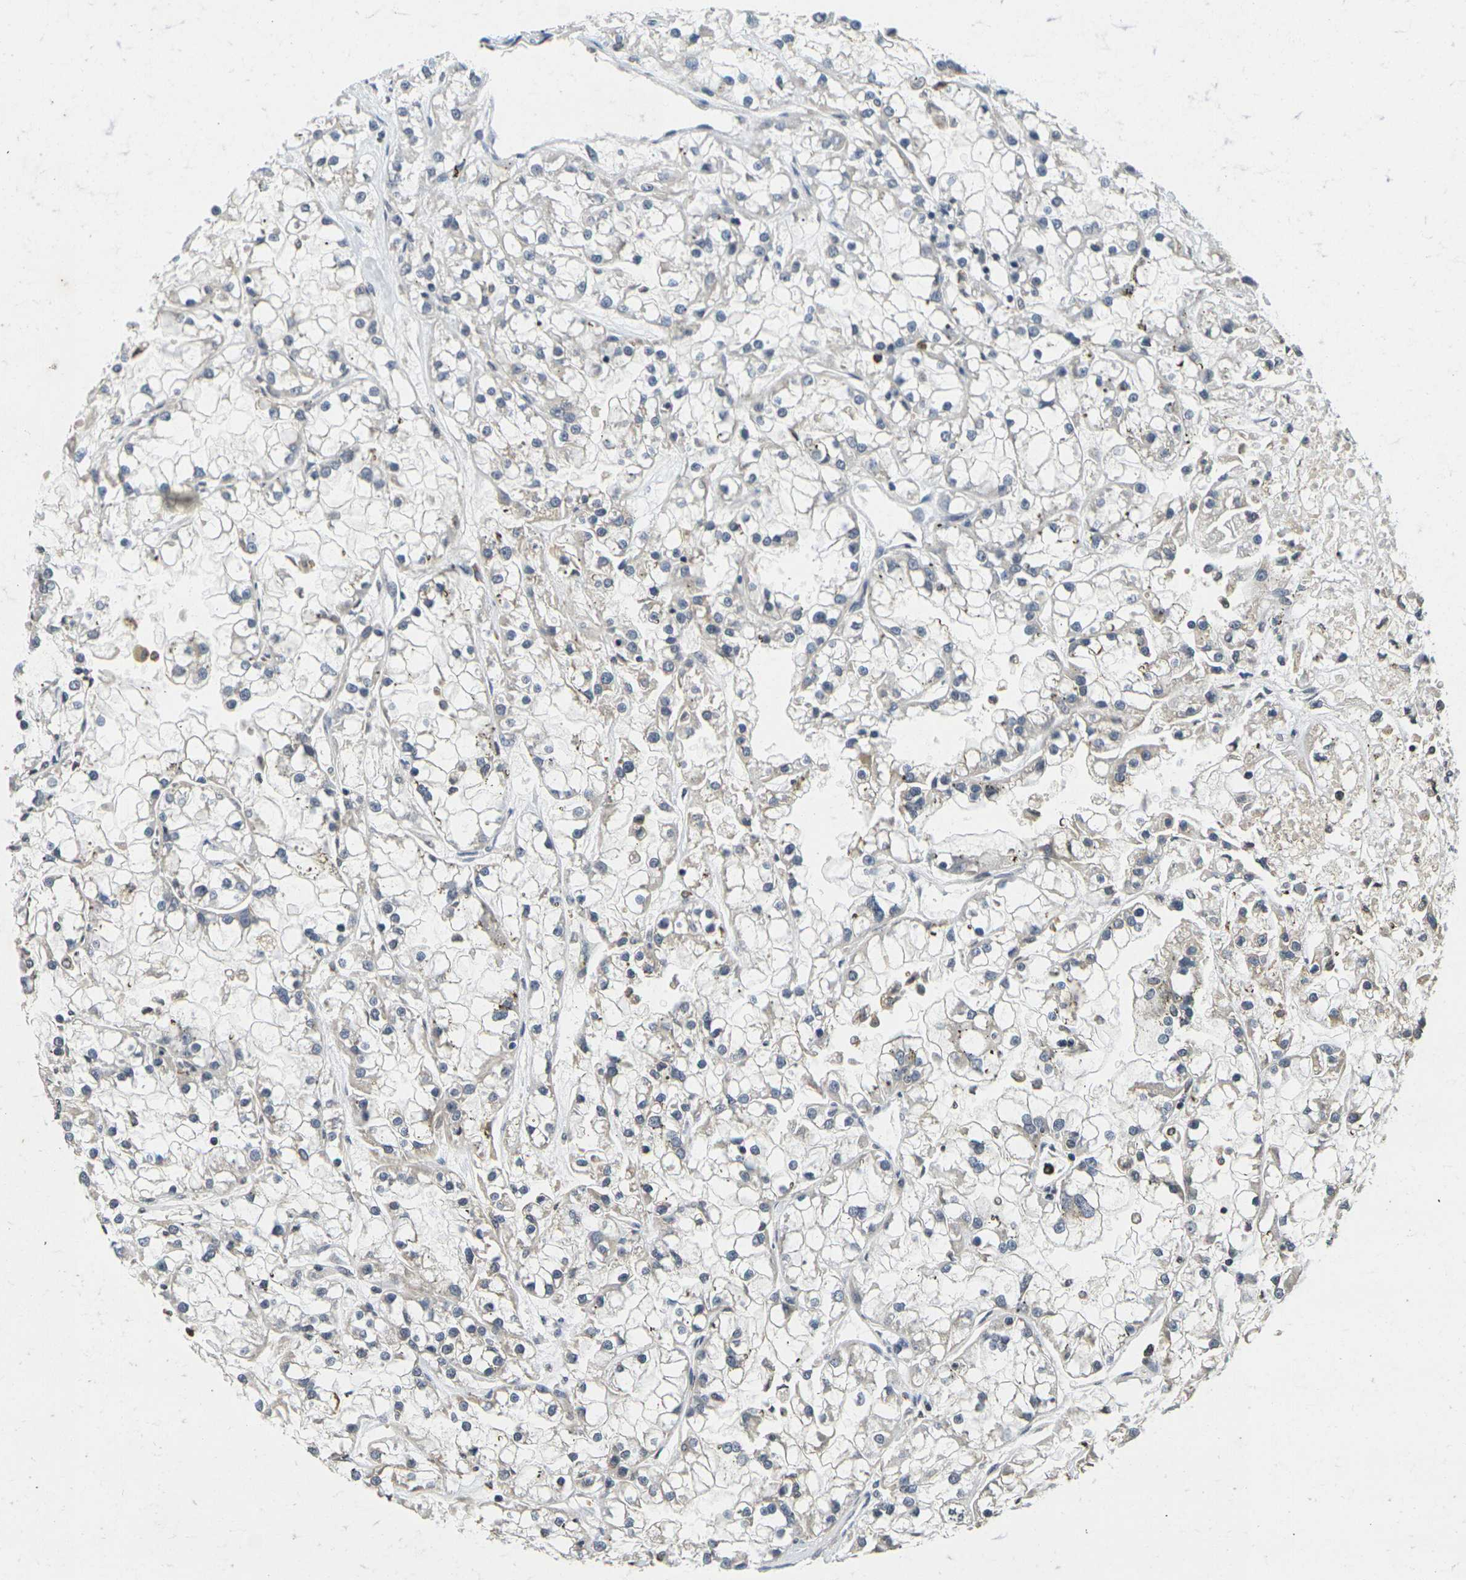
{"staining": {"intensity": "negative", "quantity": "none", "location": "none"}, "tissue": "renal cancer", "cell_type": "Tumor cells", "image_type": "cancer", "snomed": [{"axis": "morphology", "description": "Adenocarcinoma, NOS"}, {"axis": "topography", "description": "Kidney"}], "caption": "Immunohistochemistry of renal cancer displays no positivity in tumor cells. Brightfield microscopy of IHC stained with DAB (3,3'-diaminobenzidine) (brown) and hematoxylin (blue), captured at high magnification.", "gene": "C1QC", "patient": {"sex": "female", "age": 52}}